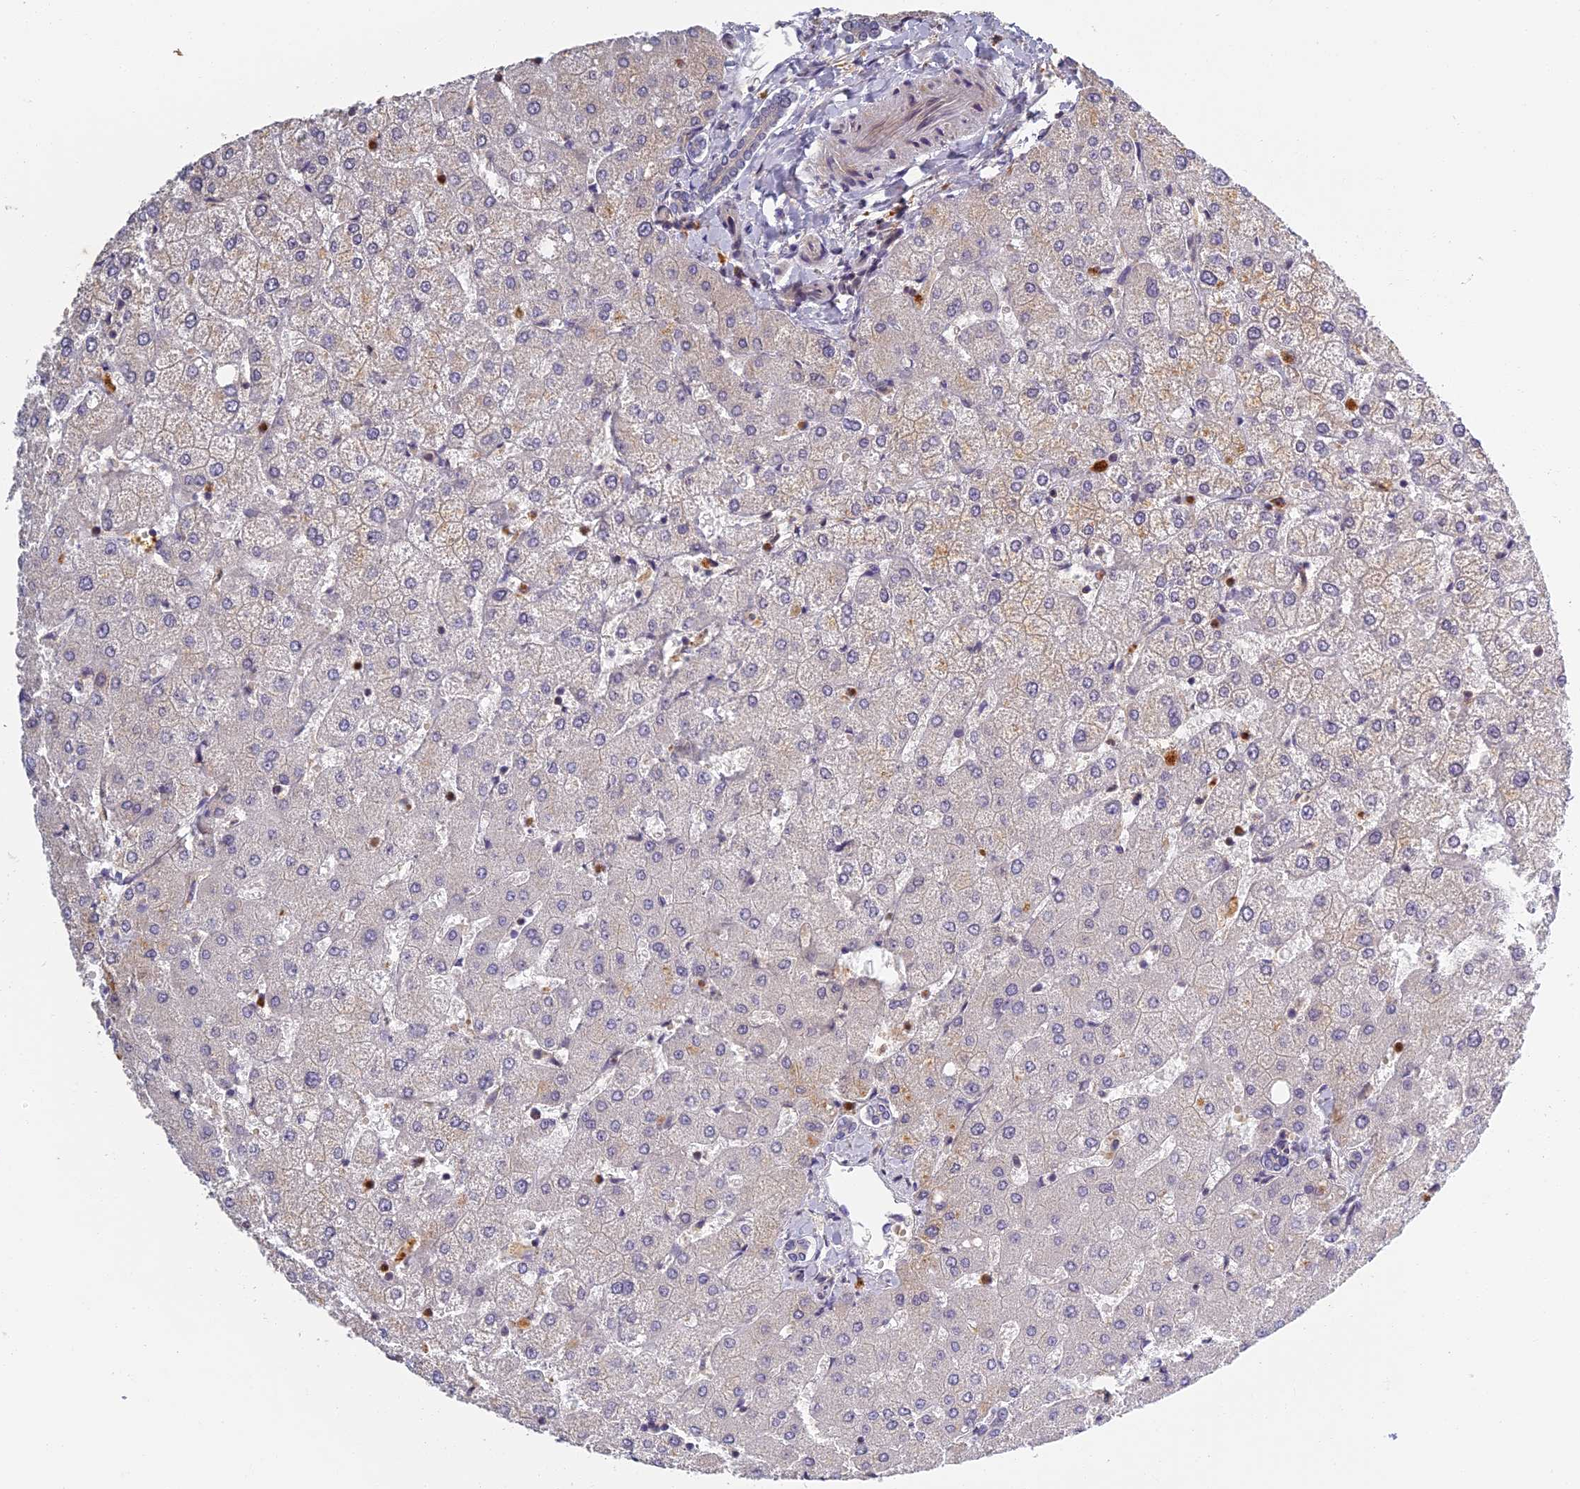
{"staining": {"intensity": "negative", "quantity": "none", "location": "none"}, "tissue": "liver", "cell_type": "Cholangiocytes", "image_type": "normal", "snomed": [{"axis": "morphology", "description": "Normal tissue, NOS"}, {"axis": "topography", "description": "Liver"}], "caption": "A high-resolution photomicrograph shows IHC staining of normal liver, which reveals no significant positivity in cholangiocytes.", "gene": "AP4E1", "patient": {"sex": "female", "age": 54}}